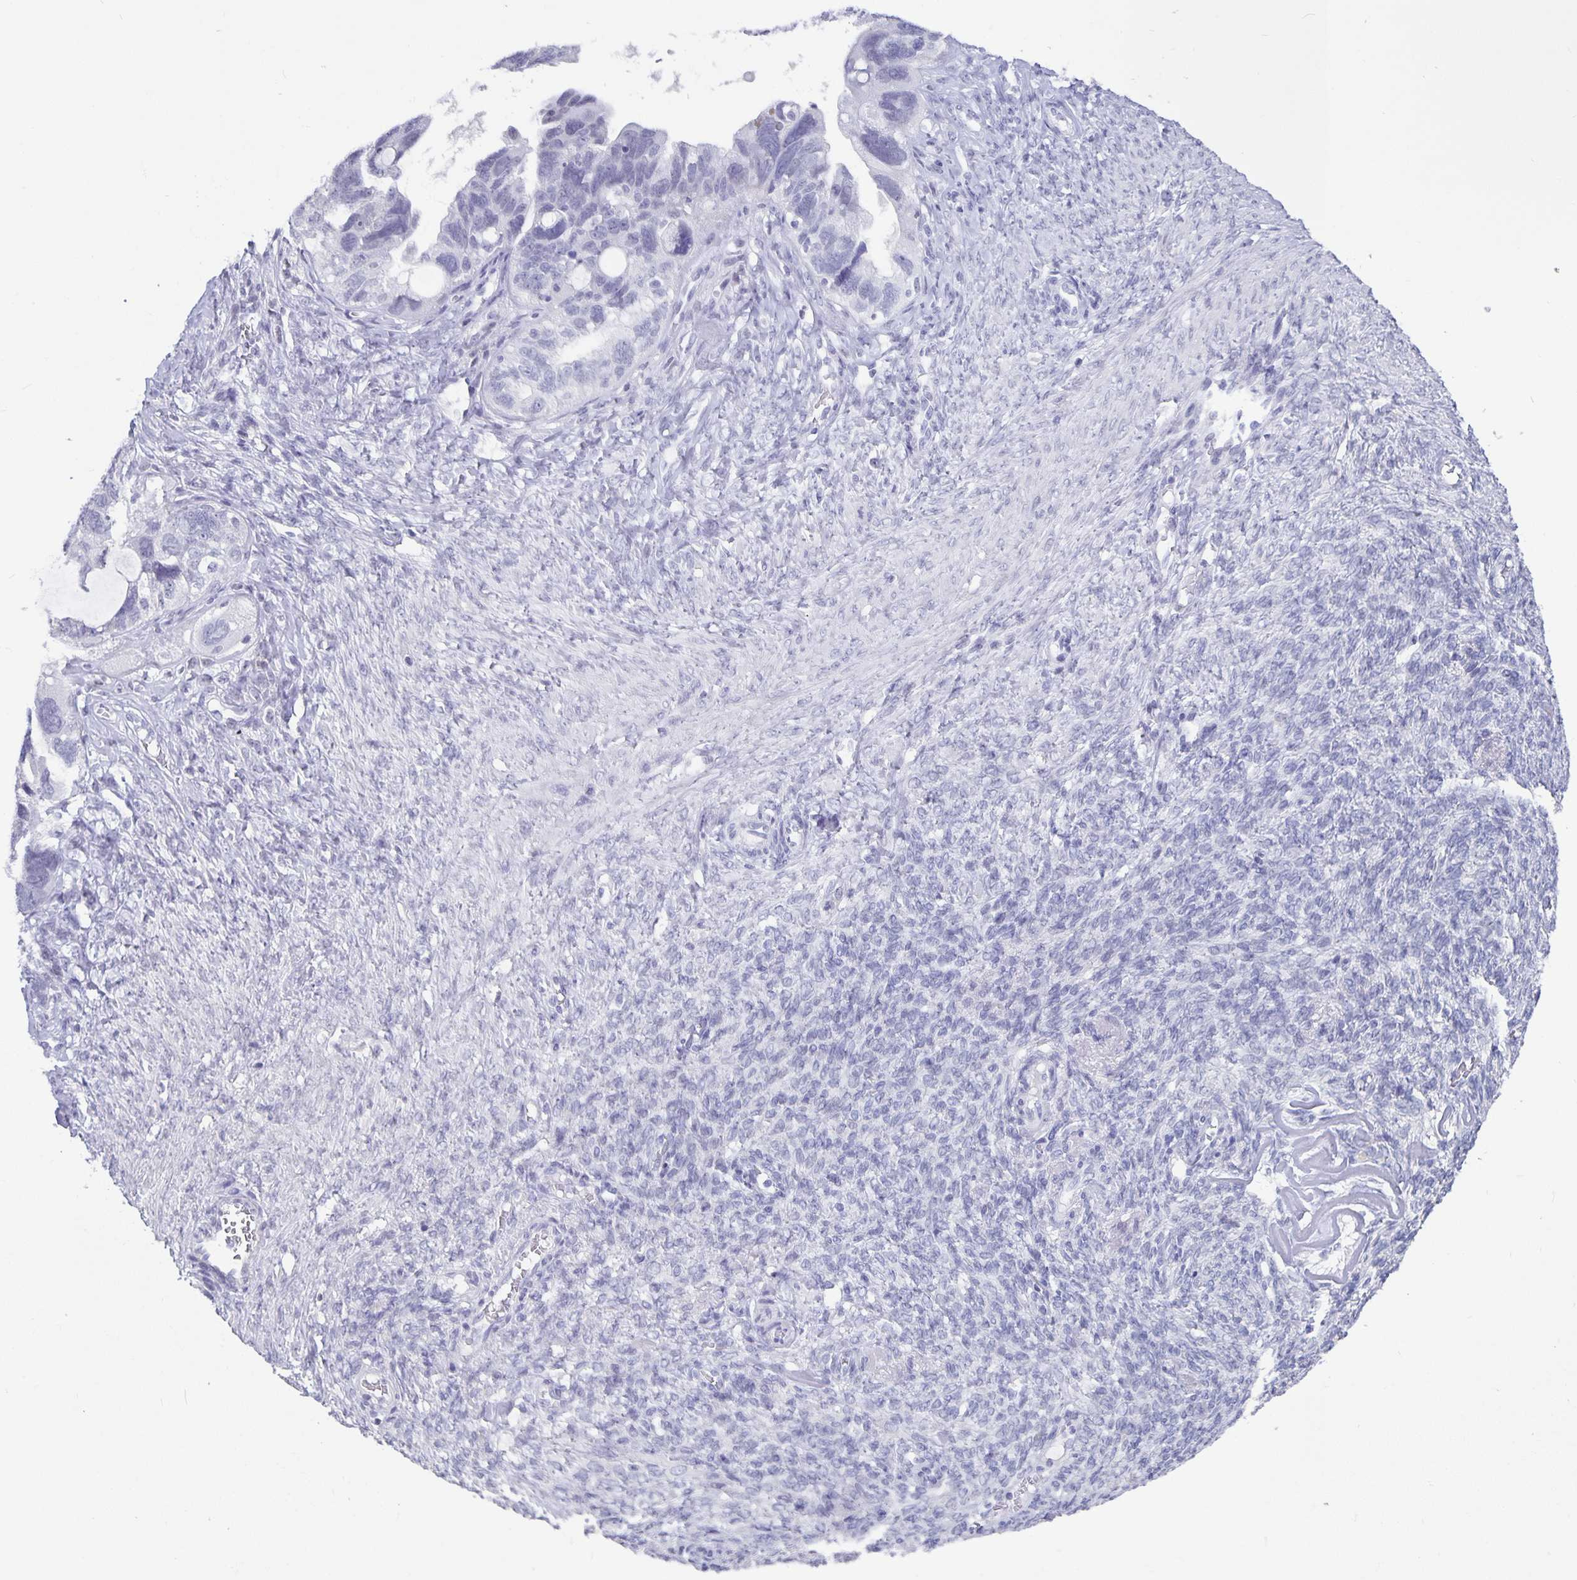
{"staining": {"intensity": "negative", "quantity": "none", "location": "none"}, "tissue": "ovarian cancer", "cell_type": "Tumor cells", "image_type": "cancer", "snomed": [{"axis": "morphology", "description": "Cystadenocarcinoma, serous, NOS"}, {"axis": "topography", "description": "Ovary"}], "caption": "Human ovarian cancer stained for a protein using immunohistochemistry (IHC) displays no positivity in tumor cells.", "gene": "OLIG2", "patient": {"sex": "female", "age": 60}}